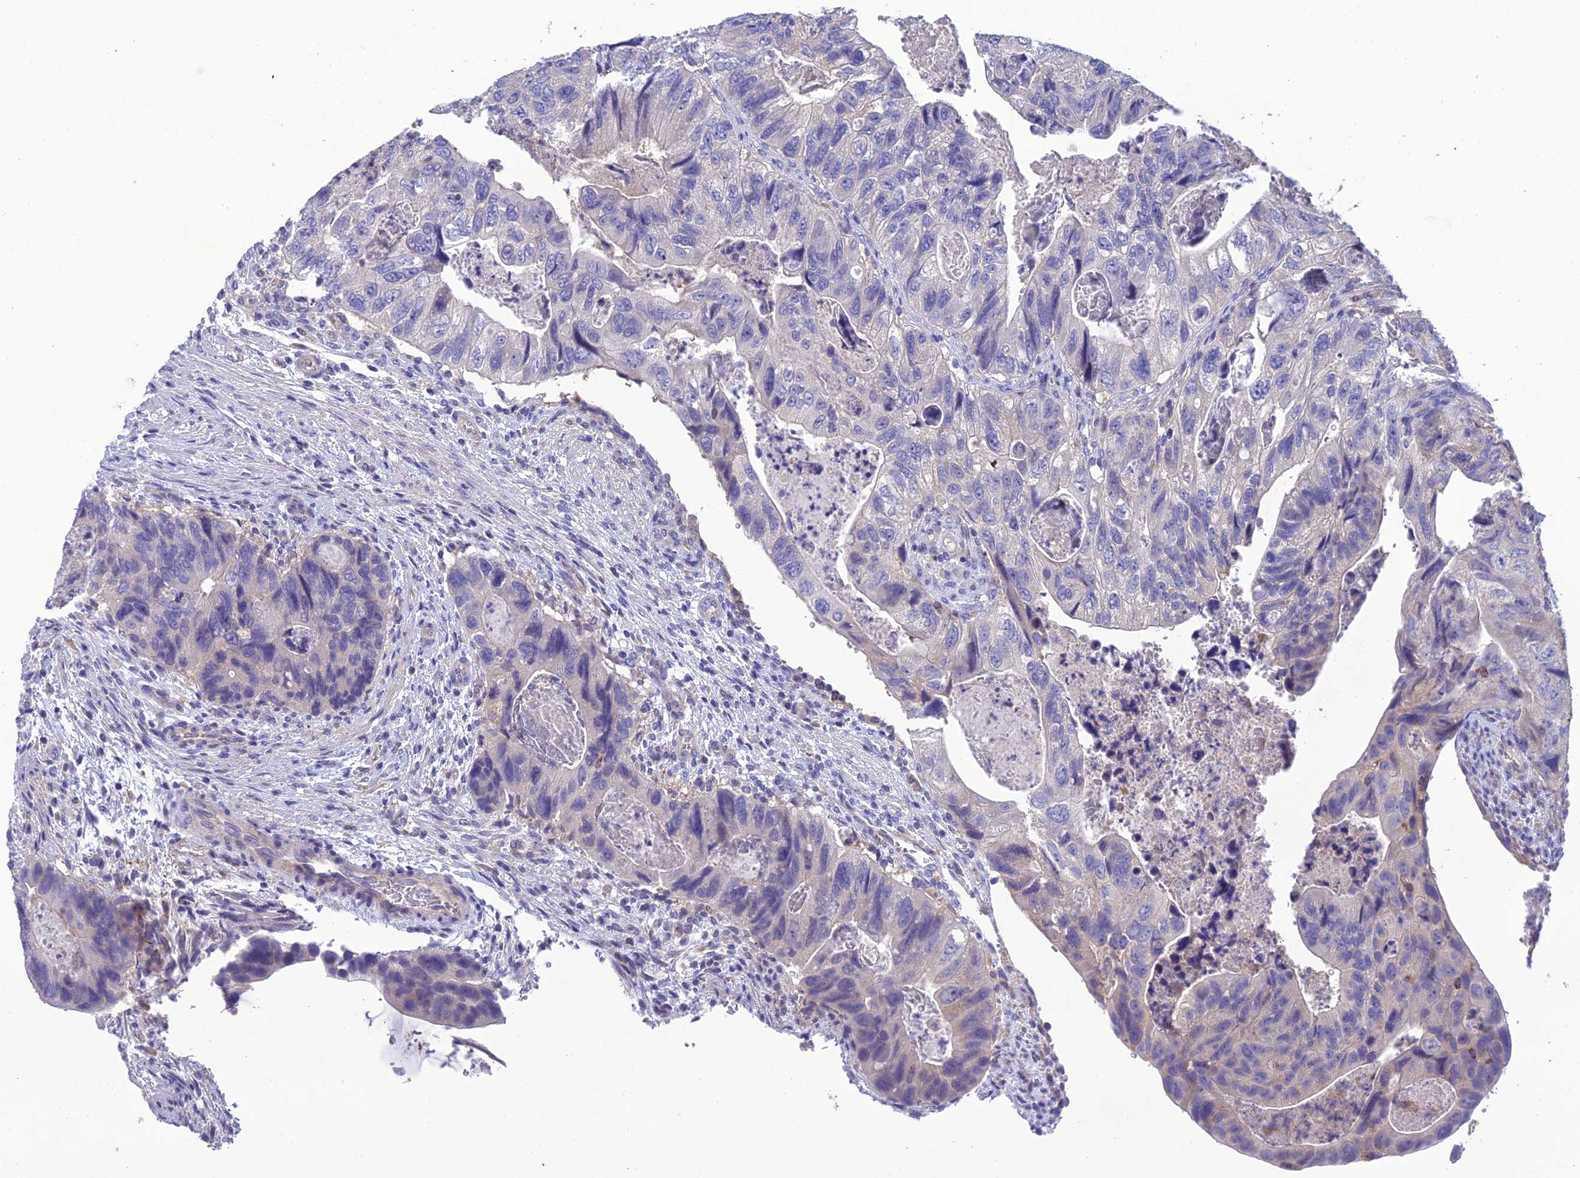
{"staining": {"intensity": "negative", "quantity": "none", "location": "none"}, "tissue": "colorectal cancer", "cell_type": "Tumor cells", "image_type": "cancer", "snomed": [{"axis": "morphology", "description": "Adenocarcinoma, NOS"}, {"axis": "topography", "description": "Rectum"}], "caption": "Immunohistochemistry image of neoplastic tissue: human adenocarcinoma (colorectal) stained with DAB displays no significant protein expression in tumor cells. Nuclei are stained in blue.", "gene": "SNX24", "patient": {"sex": "male", "age": 63}}